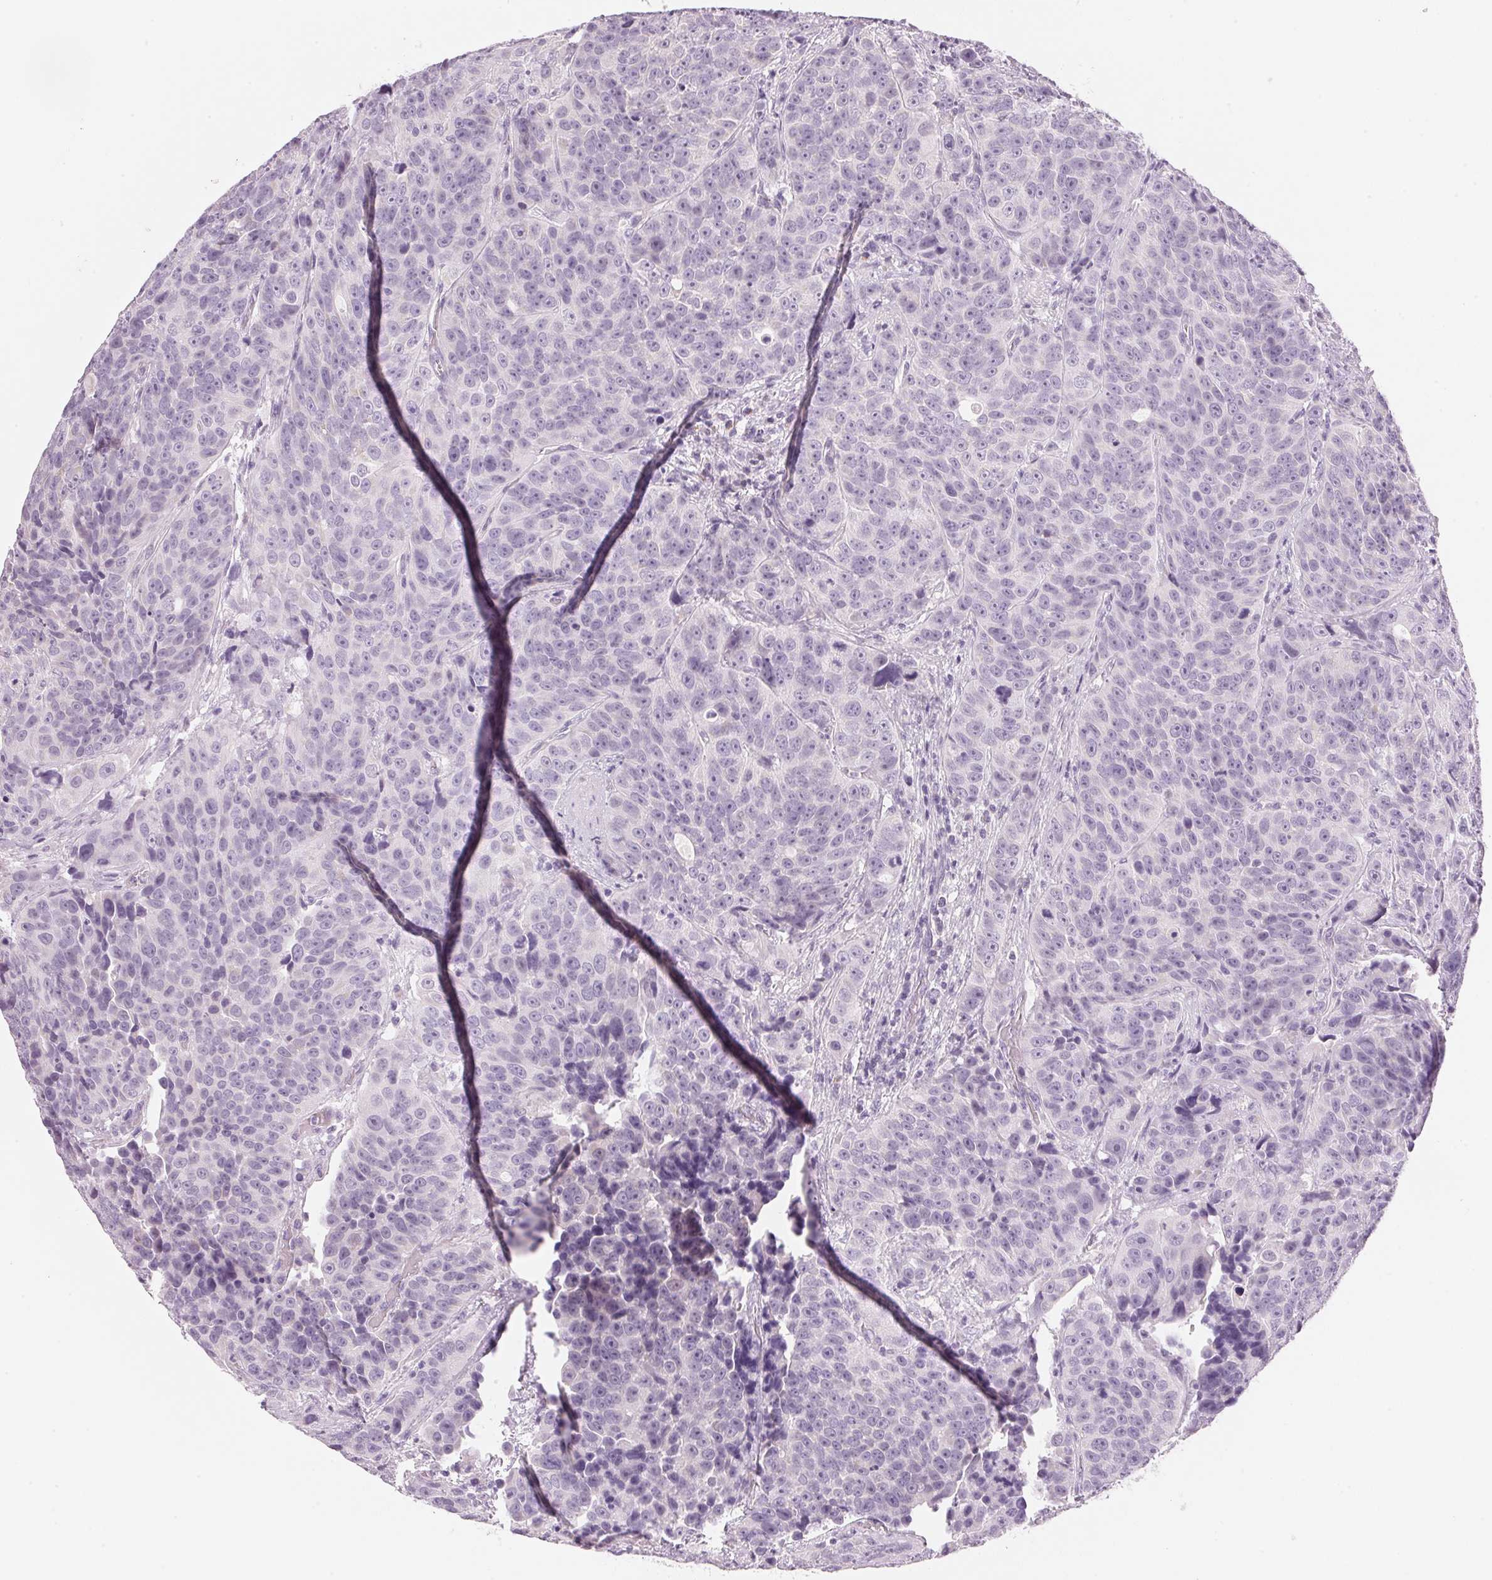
{"staining": {"intensity": "negative", "quantity": "none", "location": "none"}, "tissue": "urothelial cancer", "cell_type": "Tumor cells", "image_type": "cancer", "snomed": [{"axis": "morphology", "description": "Urothelial carcinoma, NOS"}, {"axis": "topography", "description": "Urinary bladder"}], "caption": "Photomicrograph shows no protein expression in tumor cells of transitional cell carcinoma tissue.", "gene": "HOXB13", "patient": {"sex": "male", "age": 52}}